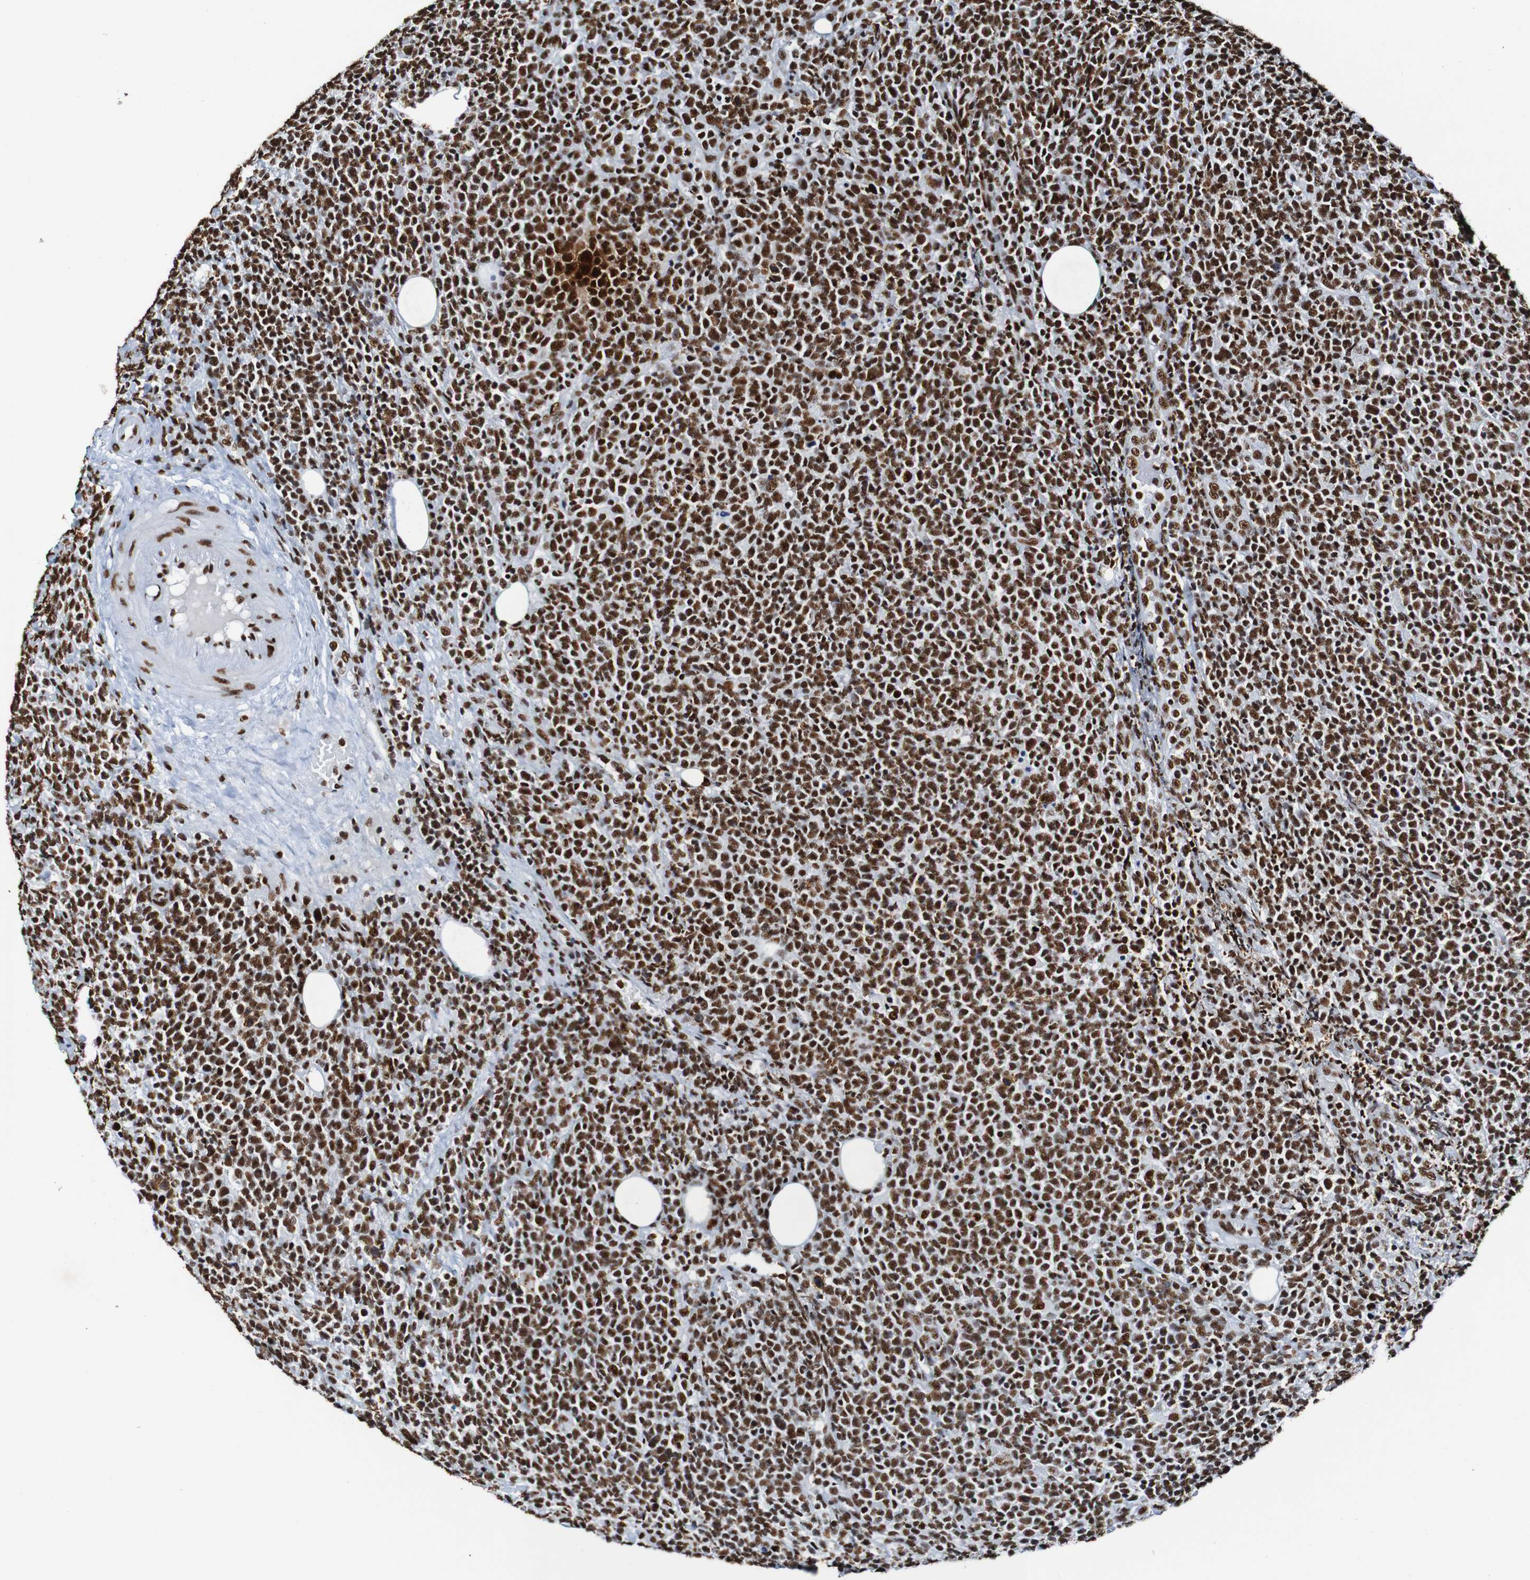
{"staining": {"intensity": "strong", "quantity": ">75%", "location": "nuclear"}, "tissue": "lymphoma", "cell_type": "Tumor cells", "image_type": "cancer", "snomed": [{"axis": "morphology", "description": "Malignant lymphoma, non-Hodgkin's type, High grade"}, {"axis": "topography", "description": "Lymph node"}], "caption": "A high-resolution histopathology image shows immunohistochemistry staining of malignant lymphoma, non-Hodgkin's type (high-grade), which exhibits strong nuclear staining in approximately >75% of tumor cells.", "gene": "SRSF3", "patient": {"sex": "male", "age": 61}}